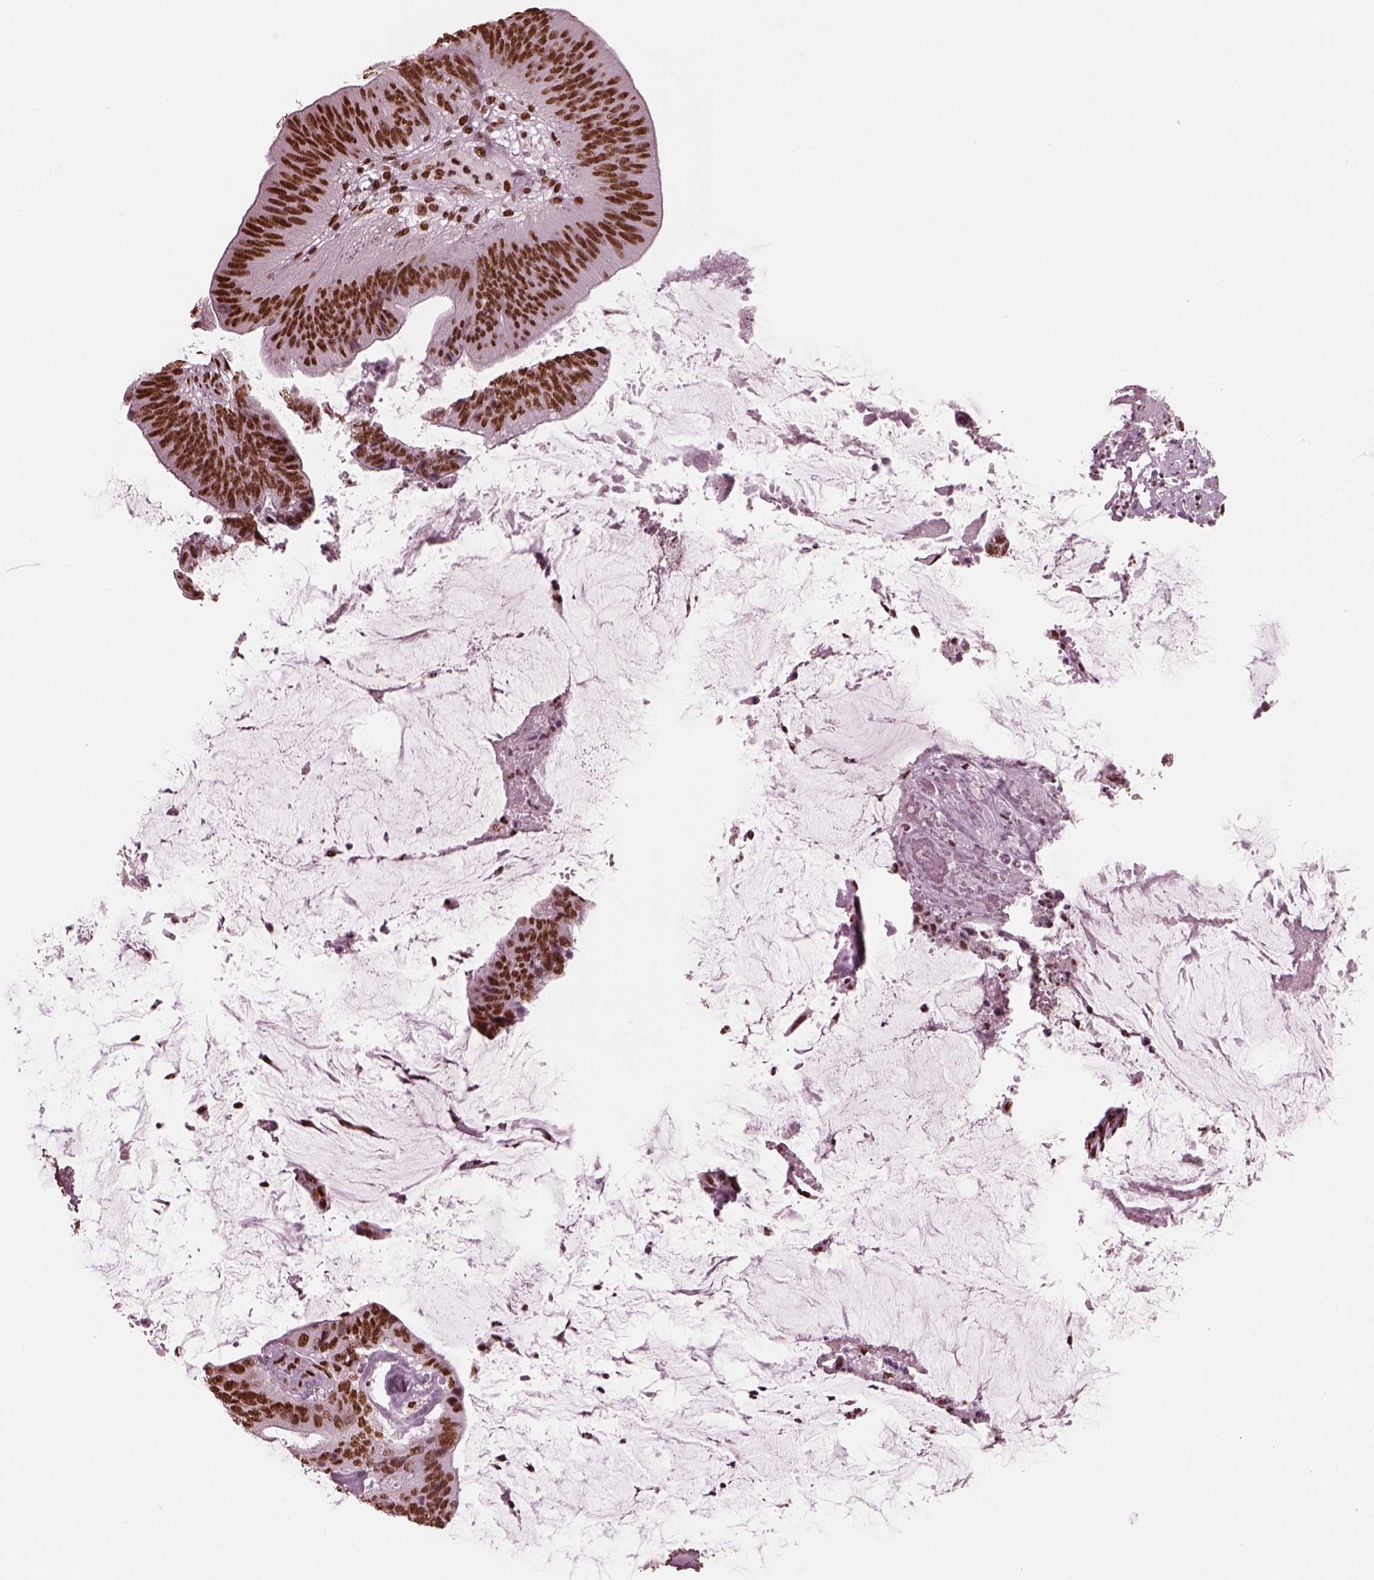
{"staining": {"intensity": "strong", "quantity": ">75%", "location": "nuclear"}, "tissue": "colorectal cancer", "cell_type": "Tumor cells", "image_type": "cancer", "snomed": [{"axis": "morphology", "description": "Adenocarcinoma, NOS"}, {"axis": "topography", "description": "Colon"}], "caption": "Protein expression analysis of human colorectal cancer (adenocarcinoma) reveals strong nuclear staining in approximately >75% of tumor cells. (DAB (3,3'-diaminobenzidine) = brown stain, brightfield microscopy at high magnification).", "gene": "CBFA2T3", "patient": {"sex": "female", "age": 43}}